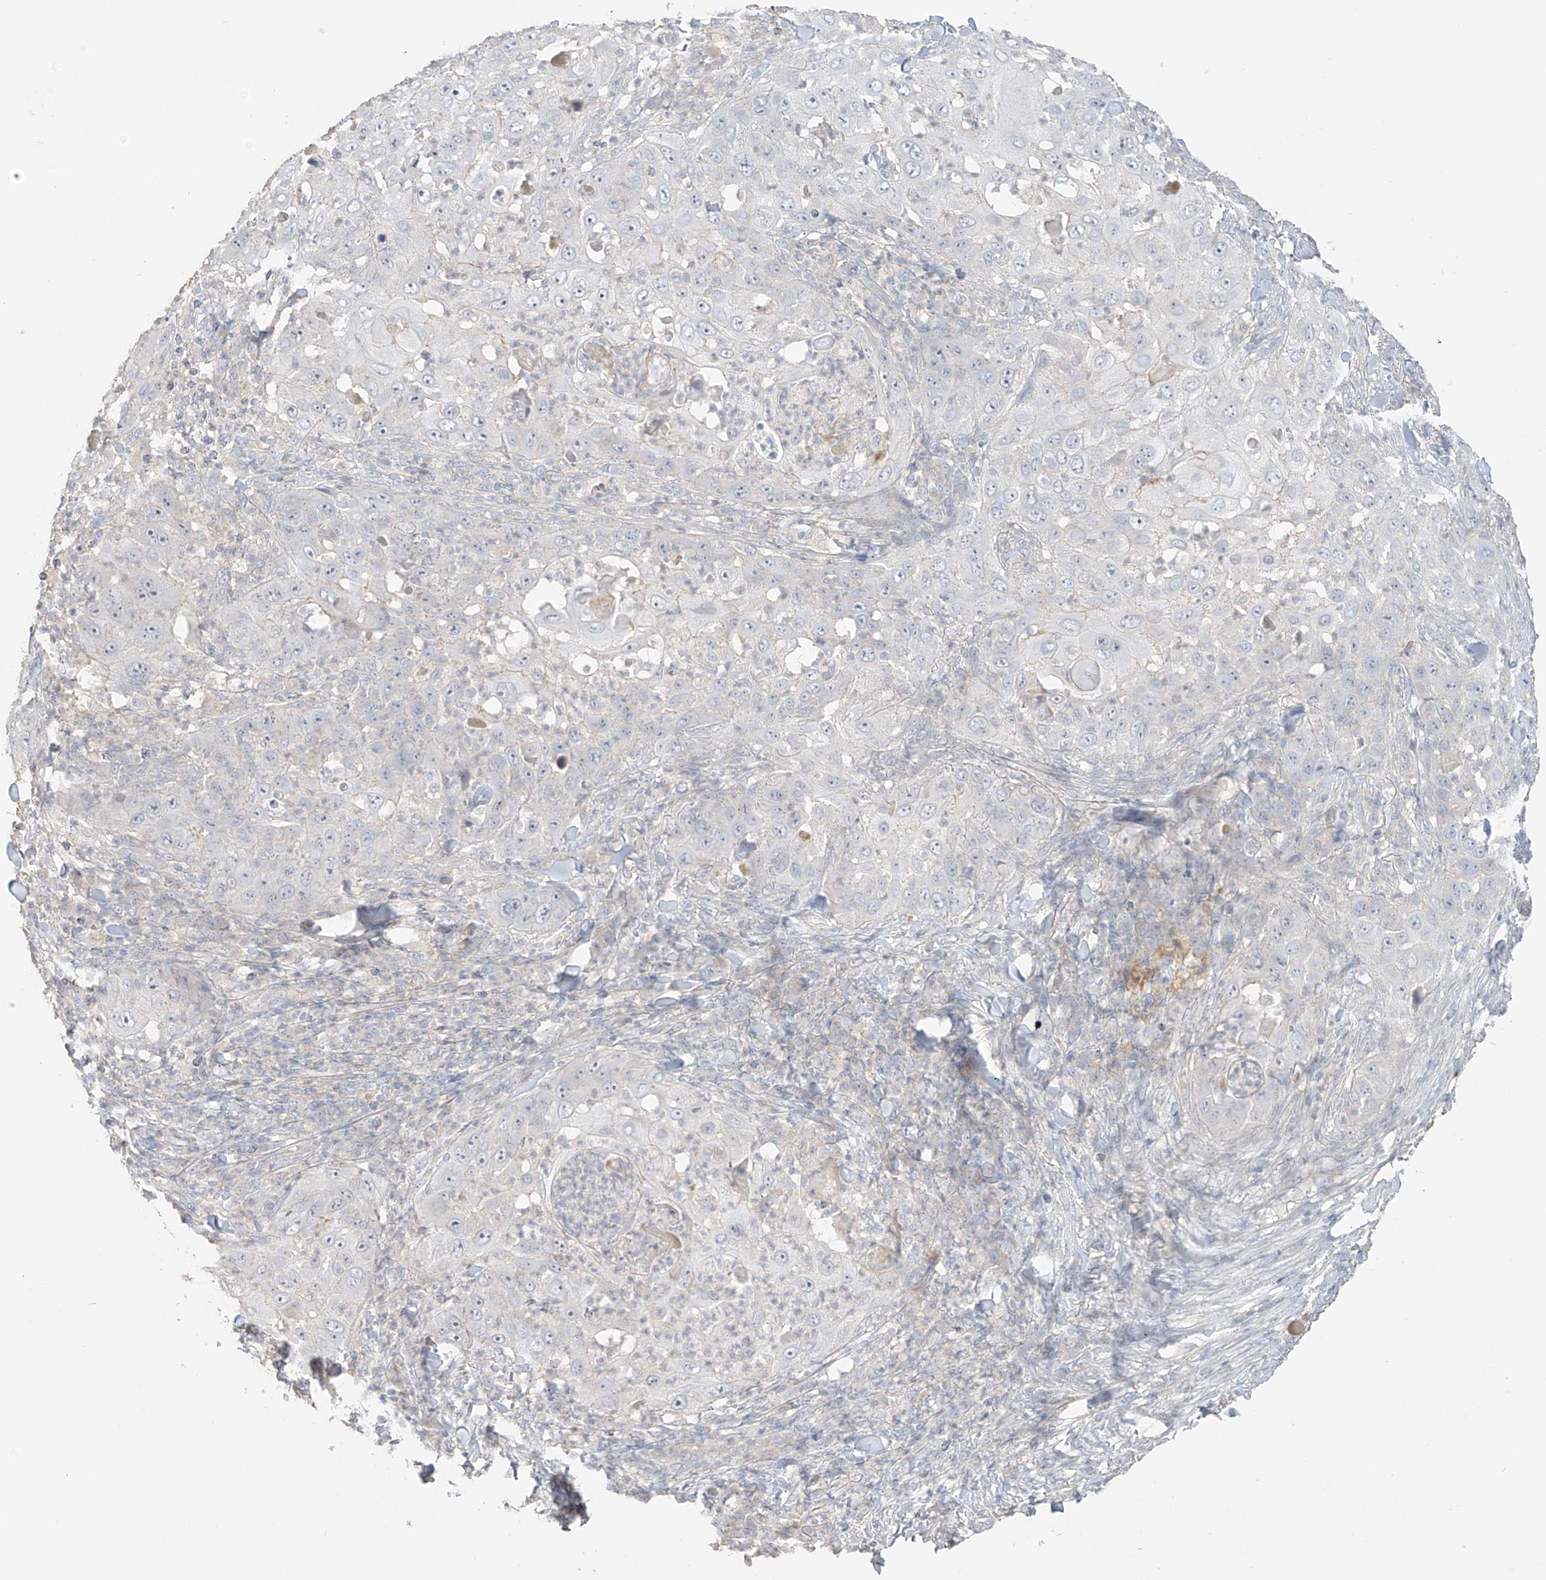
{"staining": {"intensity": "negative", "quantity": "none", "location": "none"}, "tissue": "skin cancer", "cell_type": "Tumor cells", "image_type": "cancer", "snomed": [{"axis": "morphology", "description": "Squamous cell carcinoma, NOS"}, {"axis": "topography", "description": "Skin"}], "caption": "Skin cancer (squamous cell carcinoma) stained for a protein using immunohistochemistry displays no expression tumor cells.", "gene": "ZBTB41", "patient": {"sex": "female", "age": 44}}